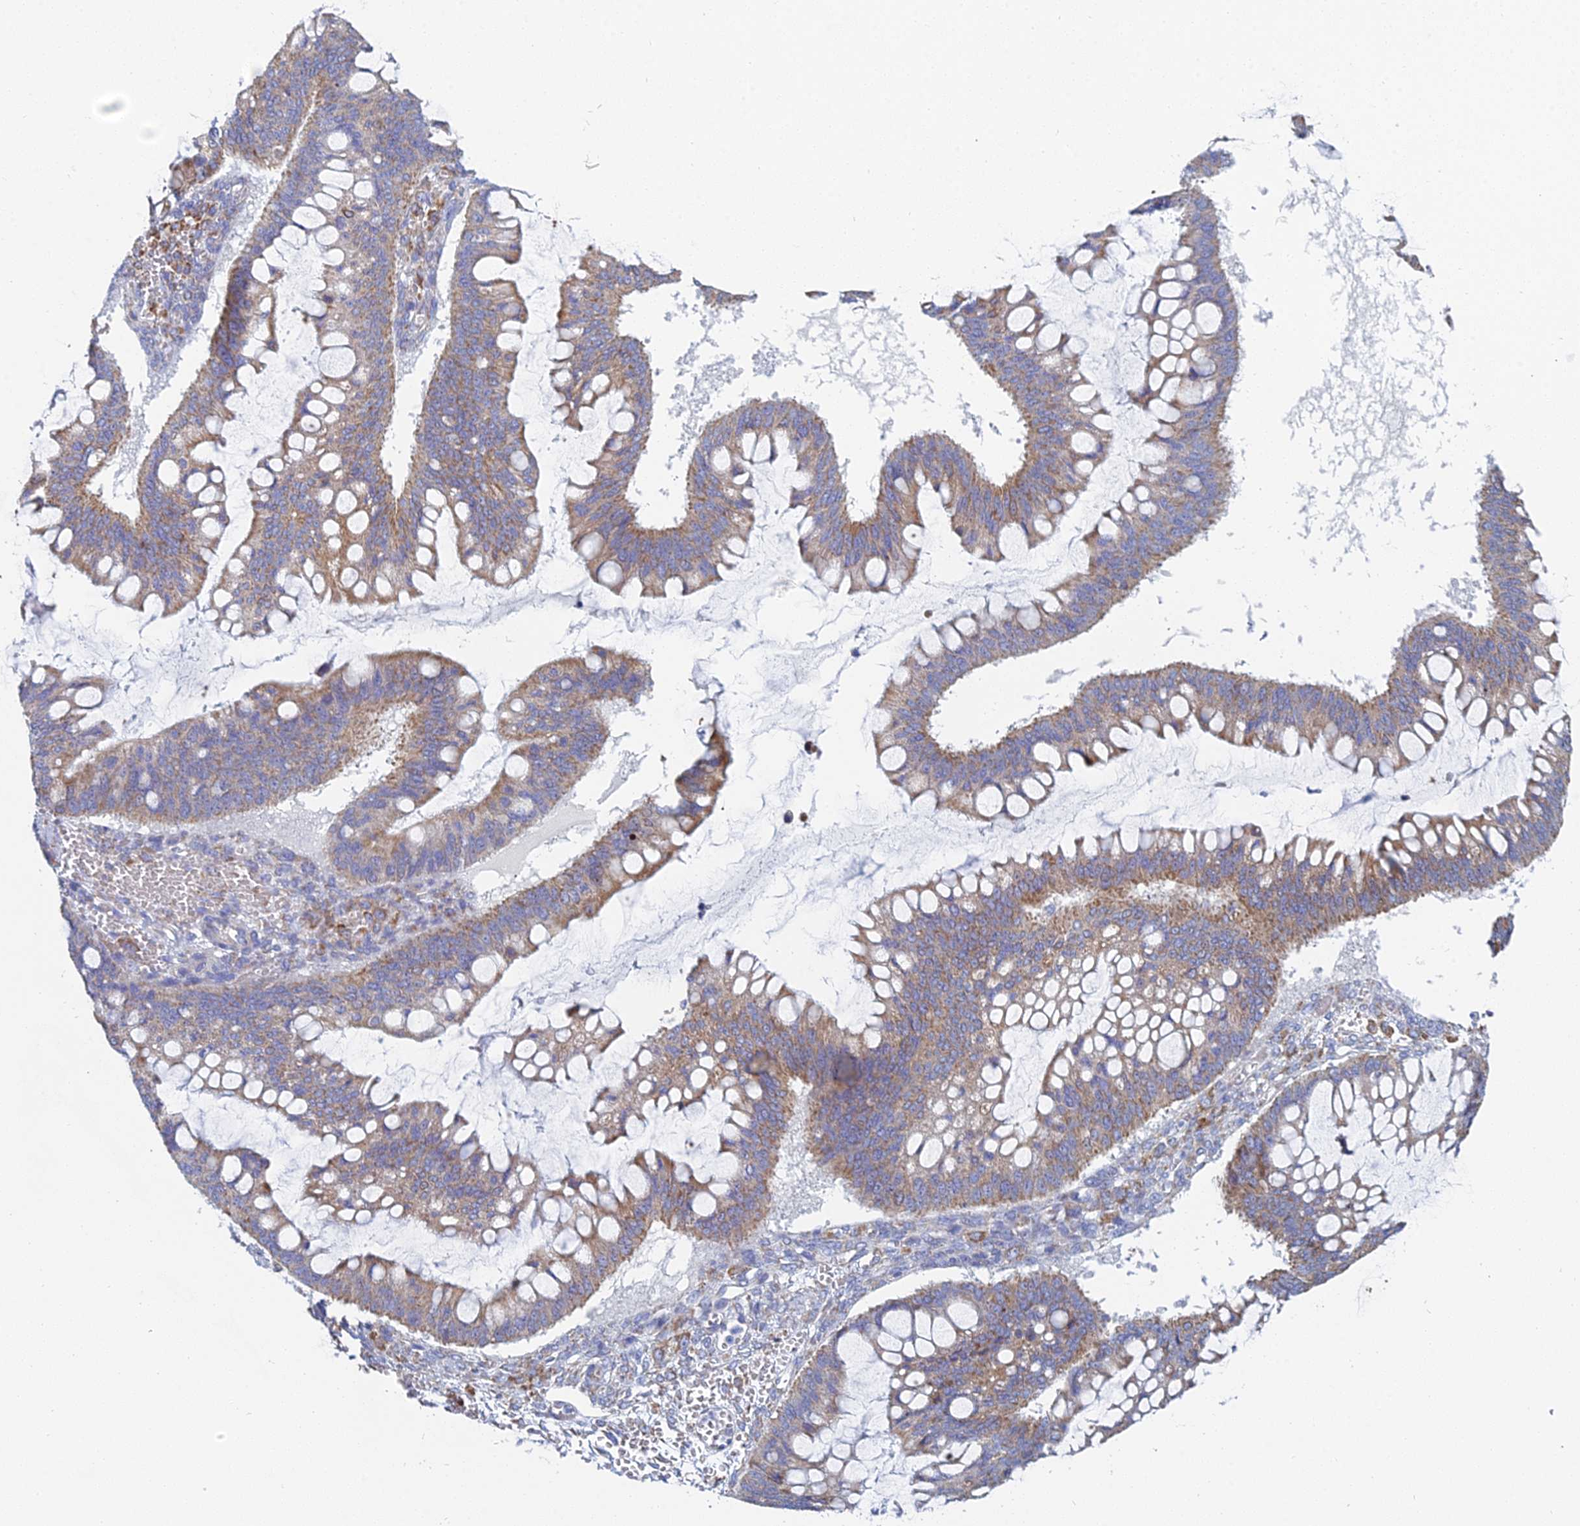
{"staining": {"intensity": "moderate", "quantity": ">75%", "location": "cytoplasmic/membranous"}, "tissue": "ovarian cancer", "cell_type": "Tumor cells", "image_type": "cancer", "snomed": [{"axis": "morphology", "description": "Cystadenocarcinoma, mucinous, NOS"}, {"axis": "topography", "description": "Ovary"}], "caption": "Protein expression analysis of ovarian cancer (mucinous cystadenocarcinoma) reveals moderate cytoplasmic/membranous positivity in about >75% of tumor cells.", "gene": "CRACR2B", "patient": {"sex": "female", "age": 73}}